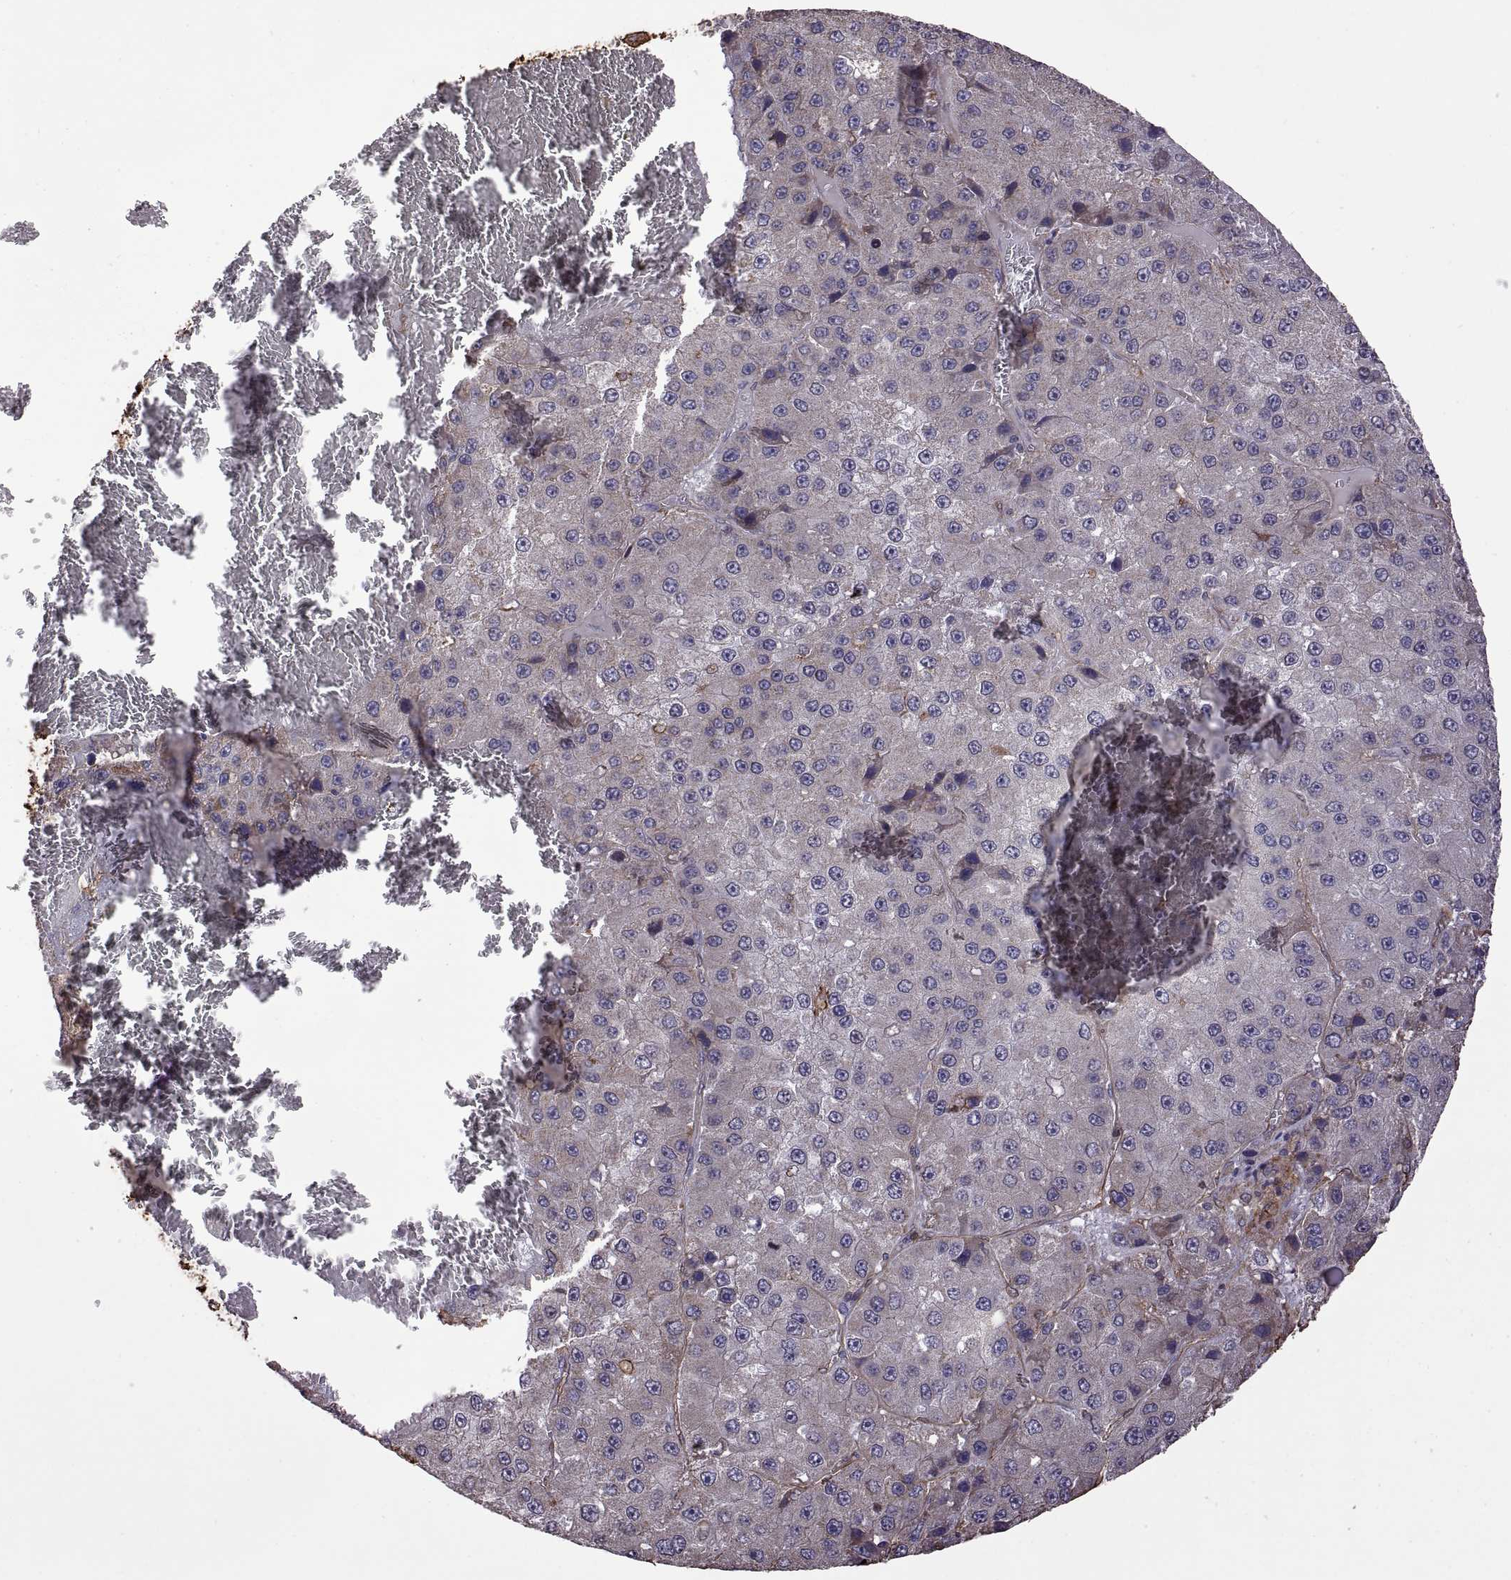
{"staining": {"intensity": "negative", "quantity": "none", "location": "none"}, "tissue": "liver cancer", "cell_type": "Tumor cells", "image_type": "cancer", "snomed": [{"axis": "morphology", "description": "Carcinoma, Hepatocellular, NOS"}, {"axis": "topography", "description": "Liver"}], "caption": "Protein analysis of hepatocellular carcinoma (liver) displays no significant positivity in tumor cells.", "gene": "S100A10", "patient": {"sex": "female", "age": 73}}